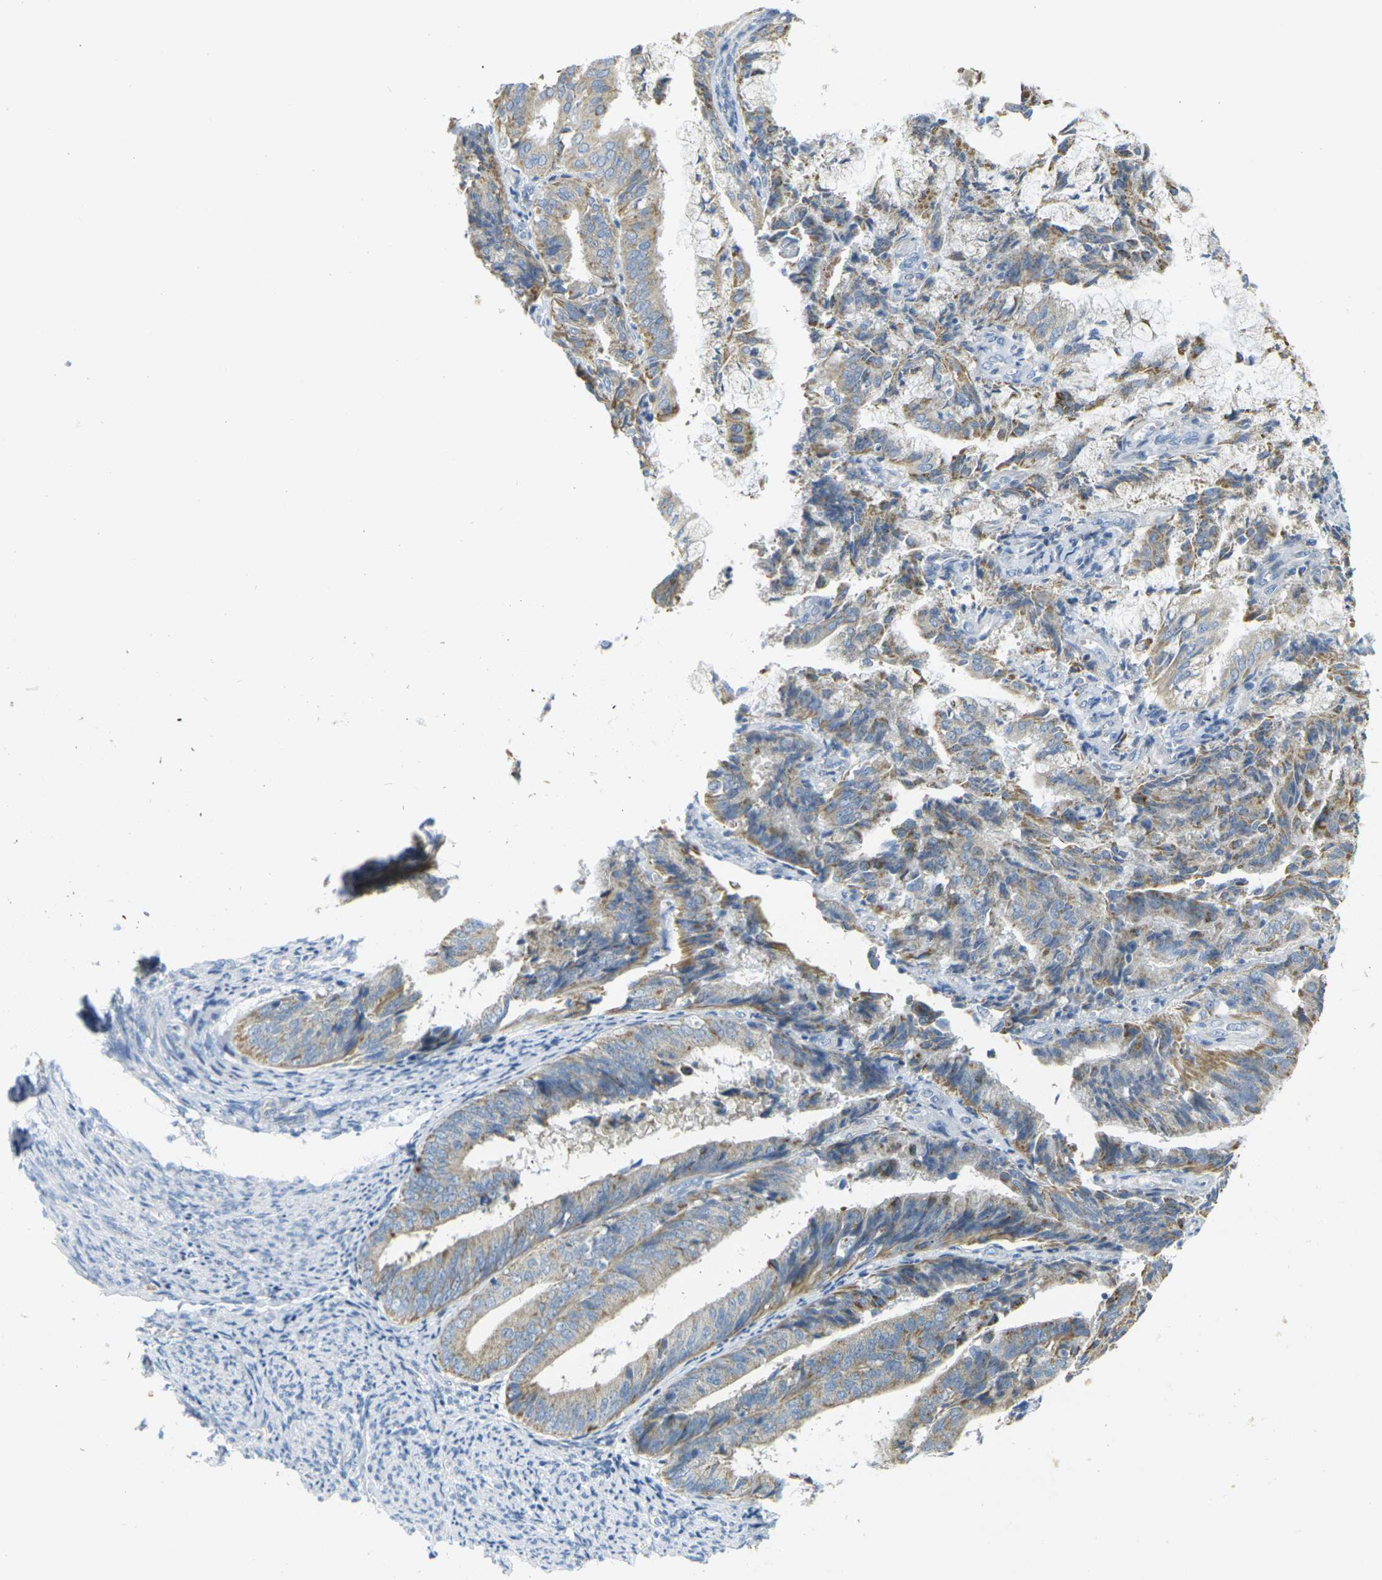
{"staining": {"intensity": "weak", "quantity": ">75%", "location": "cytoplasmic/membranous"}, "tissue": "endometrial cancer", "cell_type": "Tumor cells", "image_type": "cancer", "snomed": [{"axis": "morphology", "description": "Adenocarcinoma, NOS"}, {"axis": "topography", "description": "Endometrium"}], "caption": "Protein expression analysis of human endometrial adenocarcinoma reveals weak cytoplasmic/membranous staining in approximately >75% of tumor cells.", "gene": "PARD6B", "patient": {"sex": "female", "age": 63}}